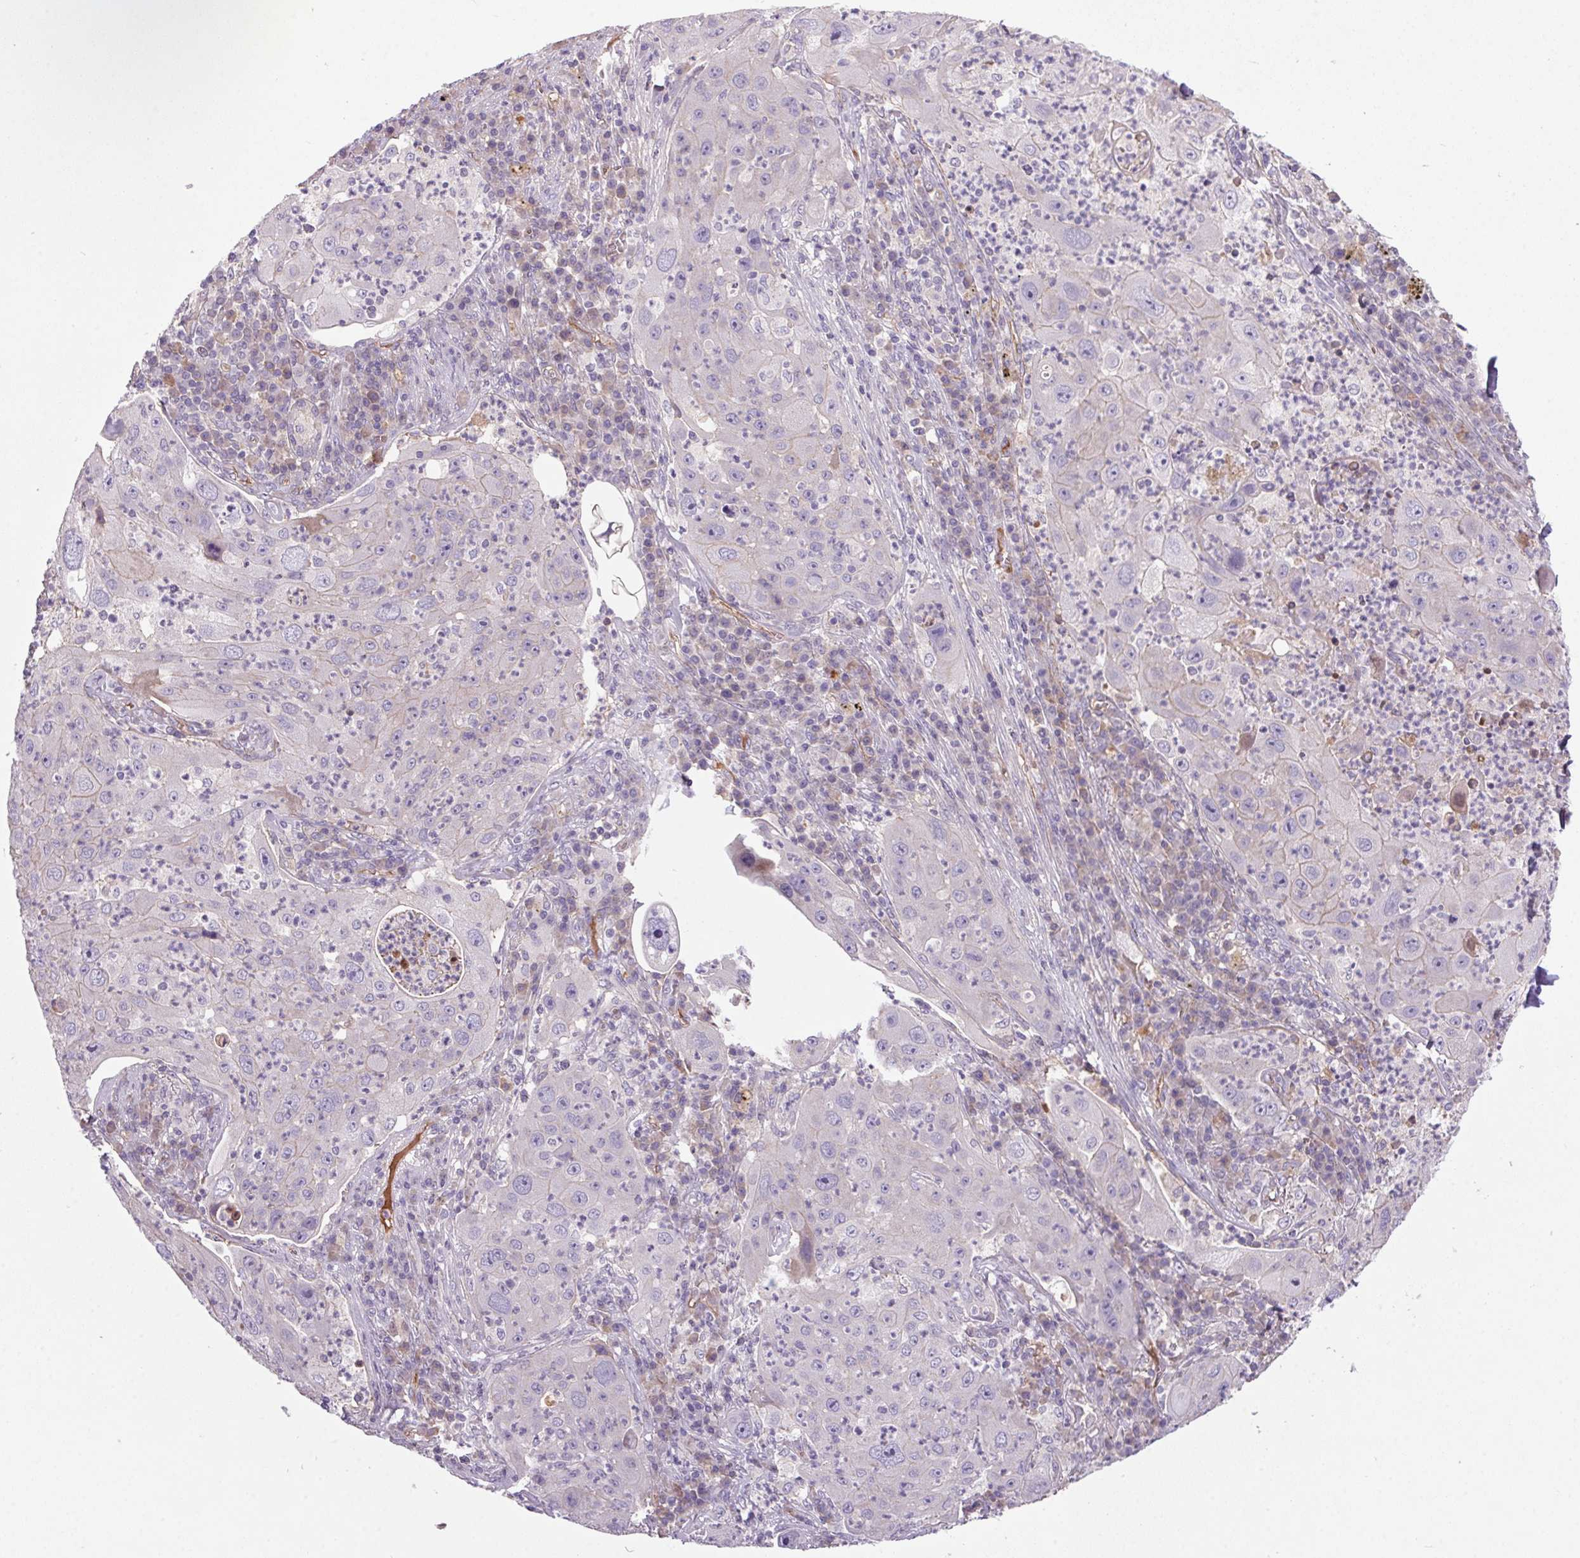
{"staining": {"intensity": "negative", "quantity": "none", "location": "none"}, "tissue": "lung cancer", "cell_type": "Tumor cells", "image_type": "cancer", "snomed": [{"axis": "morphology", "description": "Squamous cell carcinoma, NOS"}, {"axis": "topography", "description": "Lung"}], "caption": "A micrograph of lung cancer (squamous cell carcinoma) stained for a protein displays no brown staining in tumor cells. (DAB (3,3'-diaminobenzidine) immunohistochemistry (IHC) visualized using brightfield microscopy, high magnification).", "gene": "APOC4", "patient": {"sex": "female", "age": 59}}